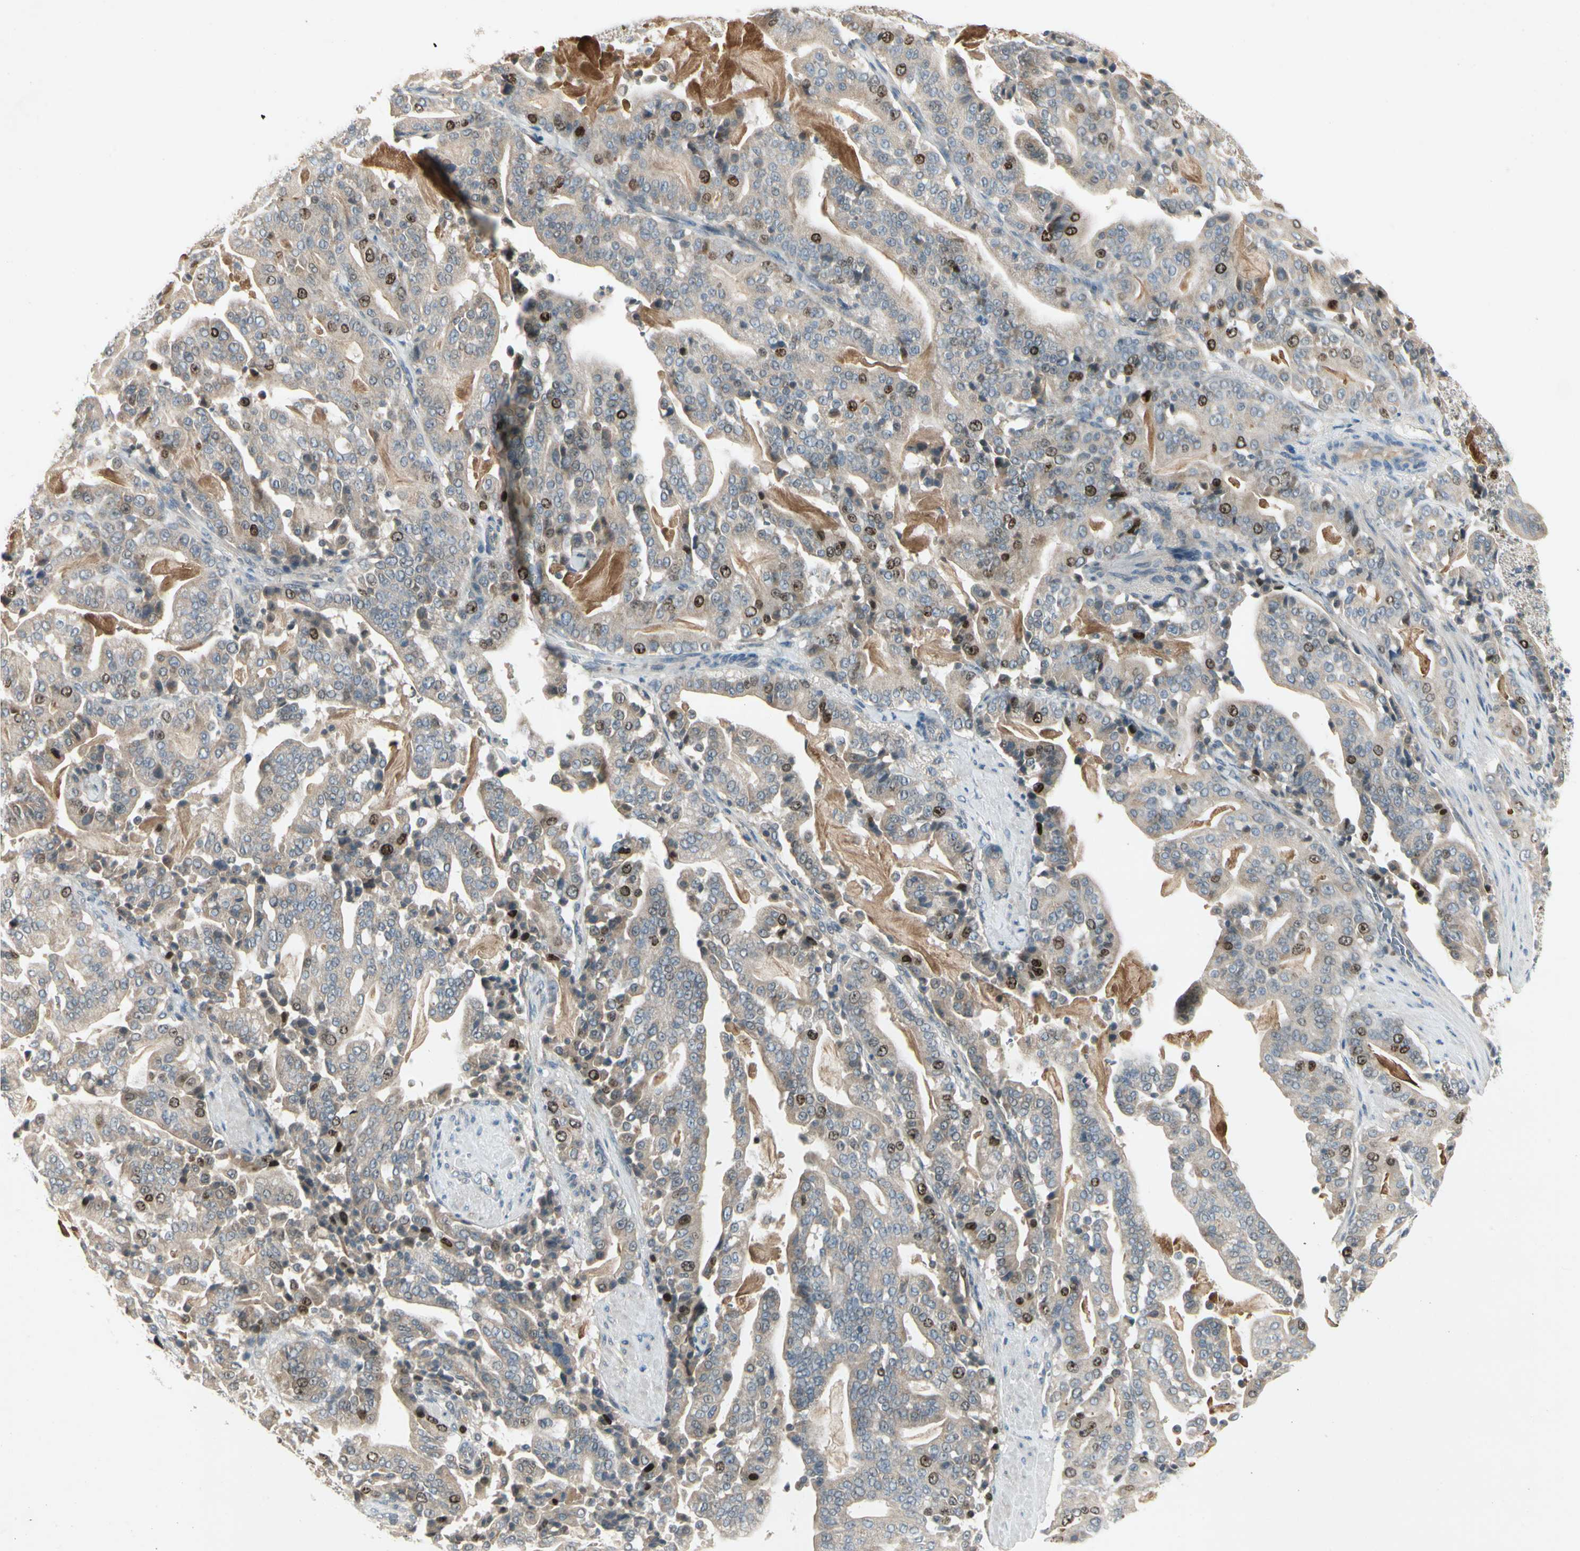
{"staining": {"intensity": "strong", "quantity": "<25%", "location": "nuclear"}, "tissue": "pancreatic cancer", "cell_type": "Tumor cells", "image_type": "cancer", "snomed": [{"axis": "morphology", "description": "Adenocarcinoma, NOS"}, {"axis": "topography", "description": "Pancreas"}], "caption": "Immunohistochemical staining of pancreatic cancer exhibits medium levels of strong nuclear positivity in approximately <25% of tumor cells. (brown staining indicates protein expression, while blue staining denotes nuclei).", "gene": "PITX1", "patient": {"sex": "male", "age": 63}}